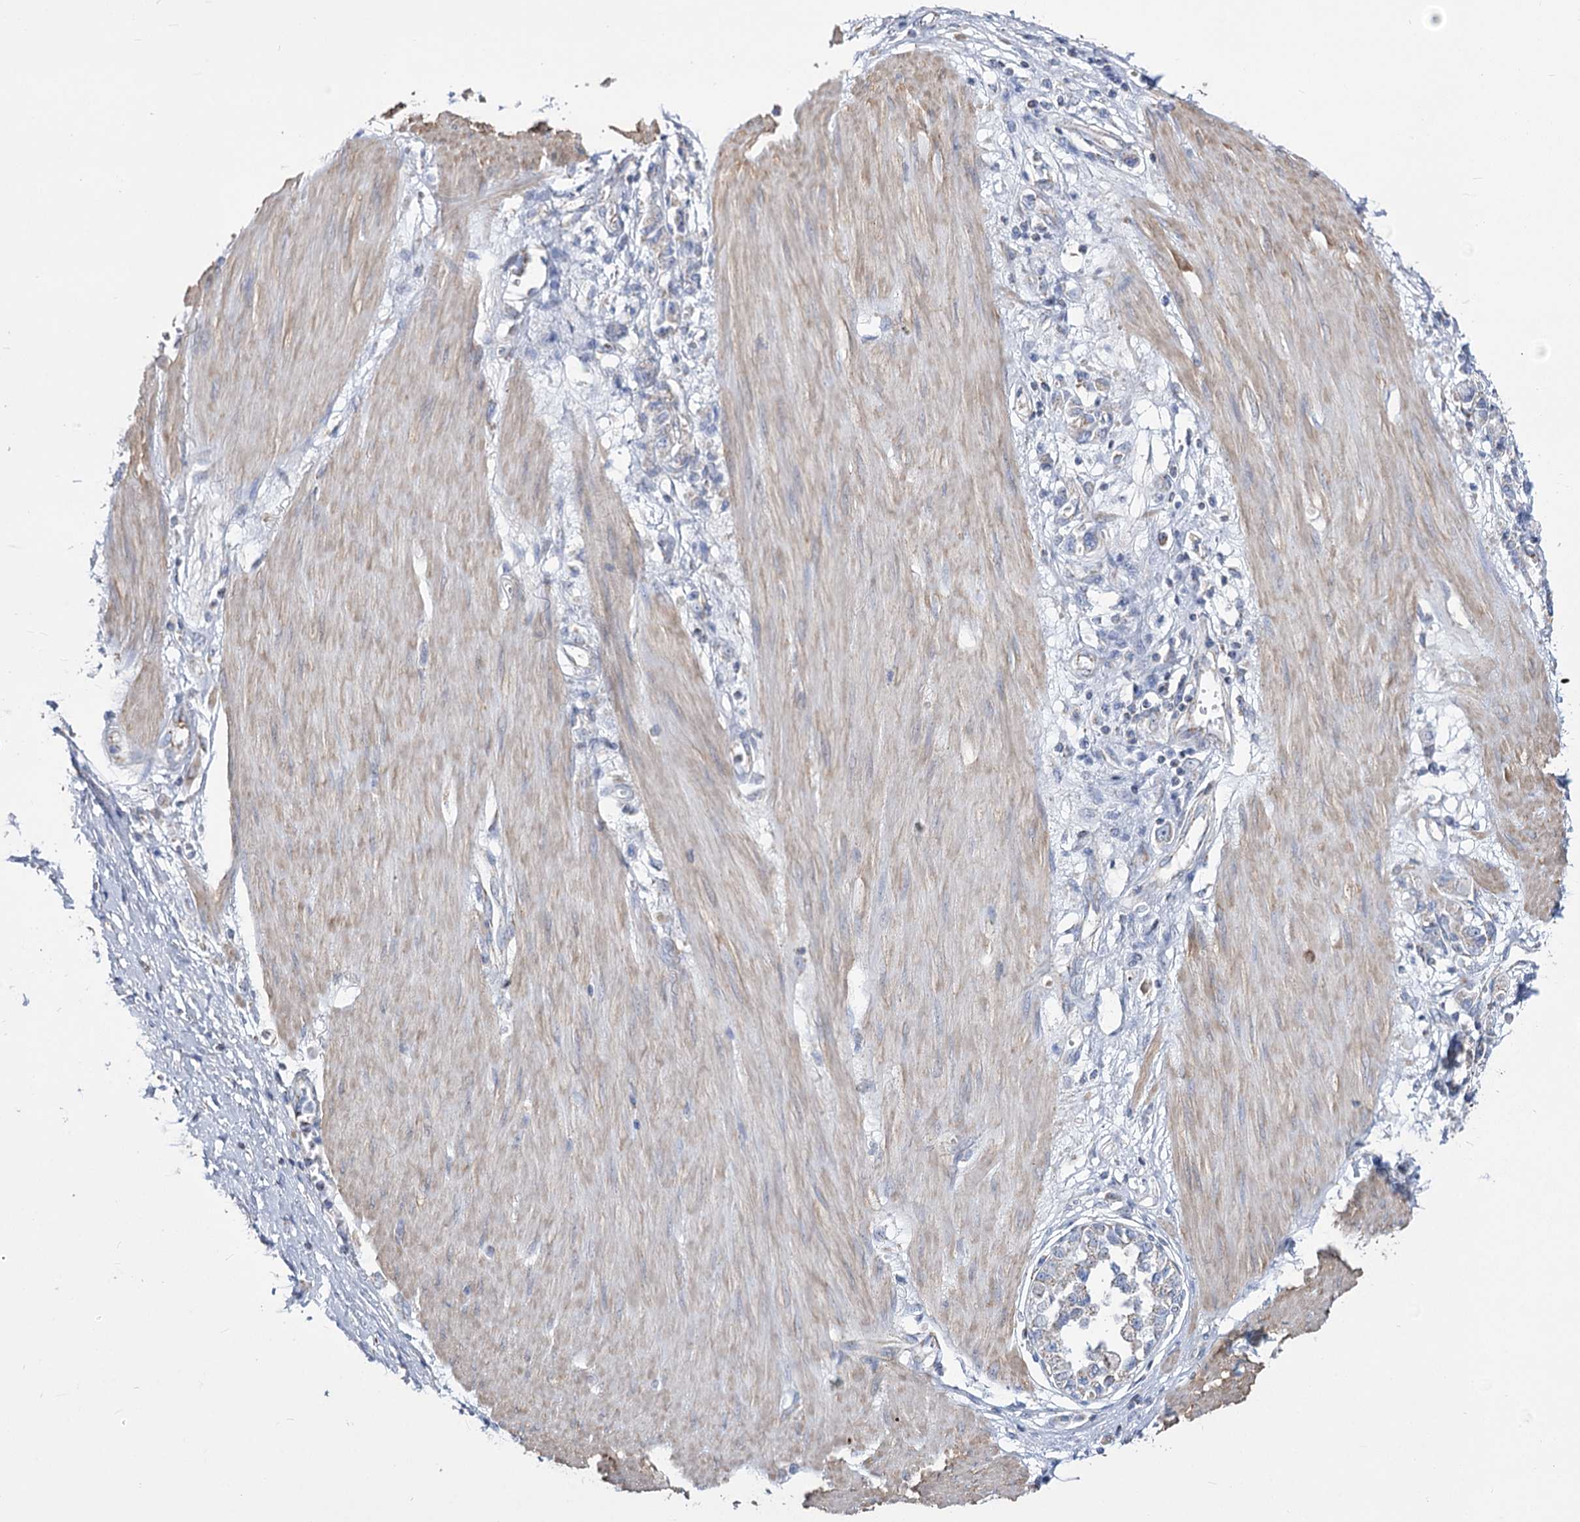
{"staining": {"intensity": "negative", "quantity": "none", "location": "none"}, "tissue": "stomach cancer", "cell_type": "Tumor cells", "image_type": "cancer", "snomed": [{"axis": "morphology", "description": "Adenocarcinoma, NOS"}, {"axis": "topography", "description": "Stomach"}], "caption": "Histopathology image shows no significant protein positivity in tumor cells of stomach cancer.", "gene": "PDHB", "patient": {"sex": "female", "age": 76}}